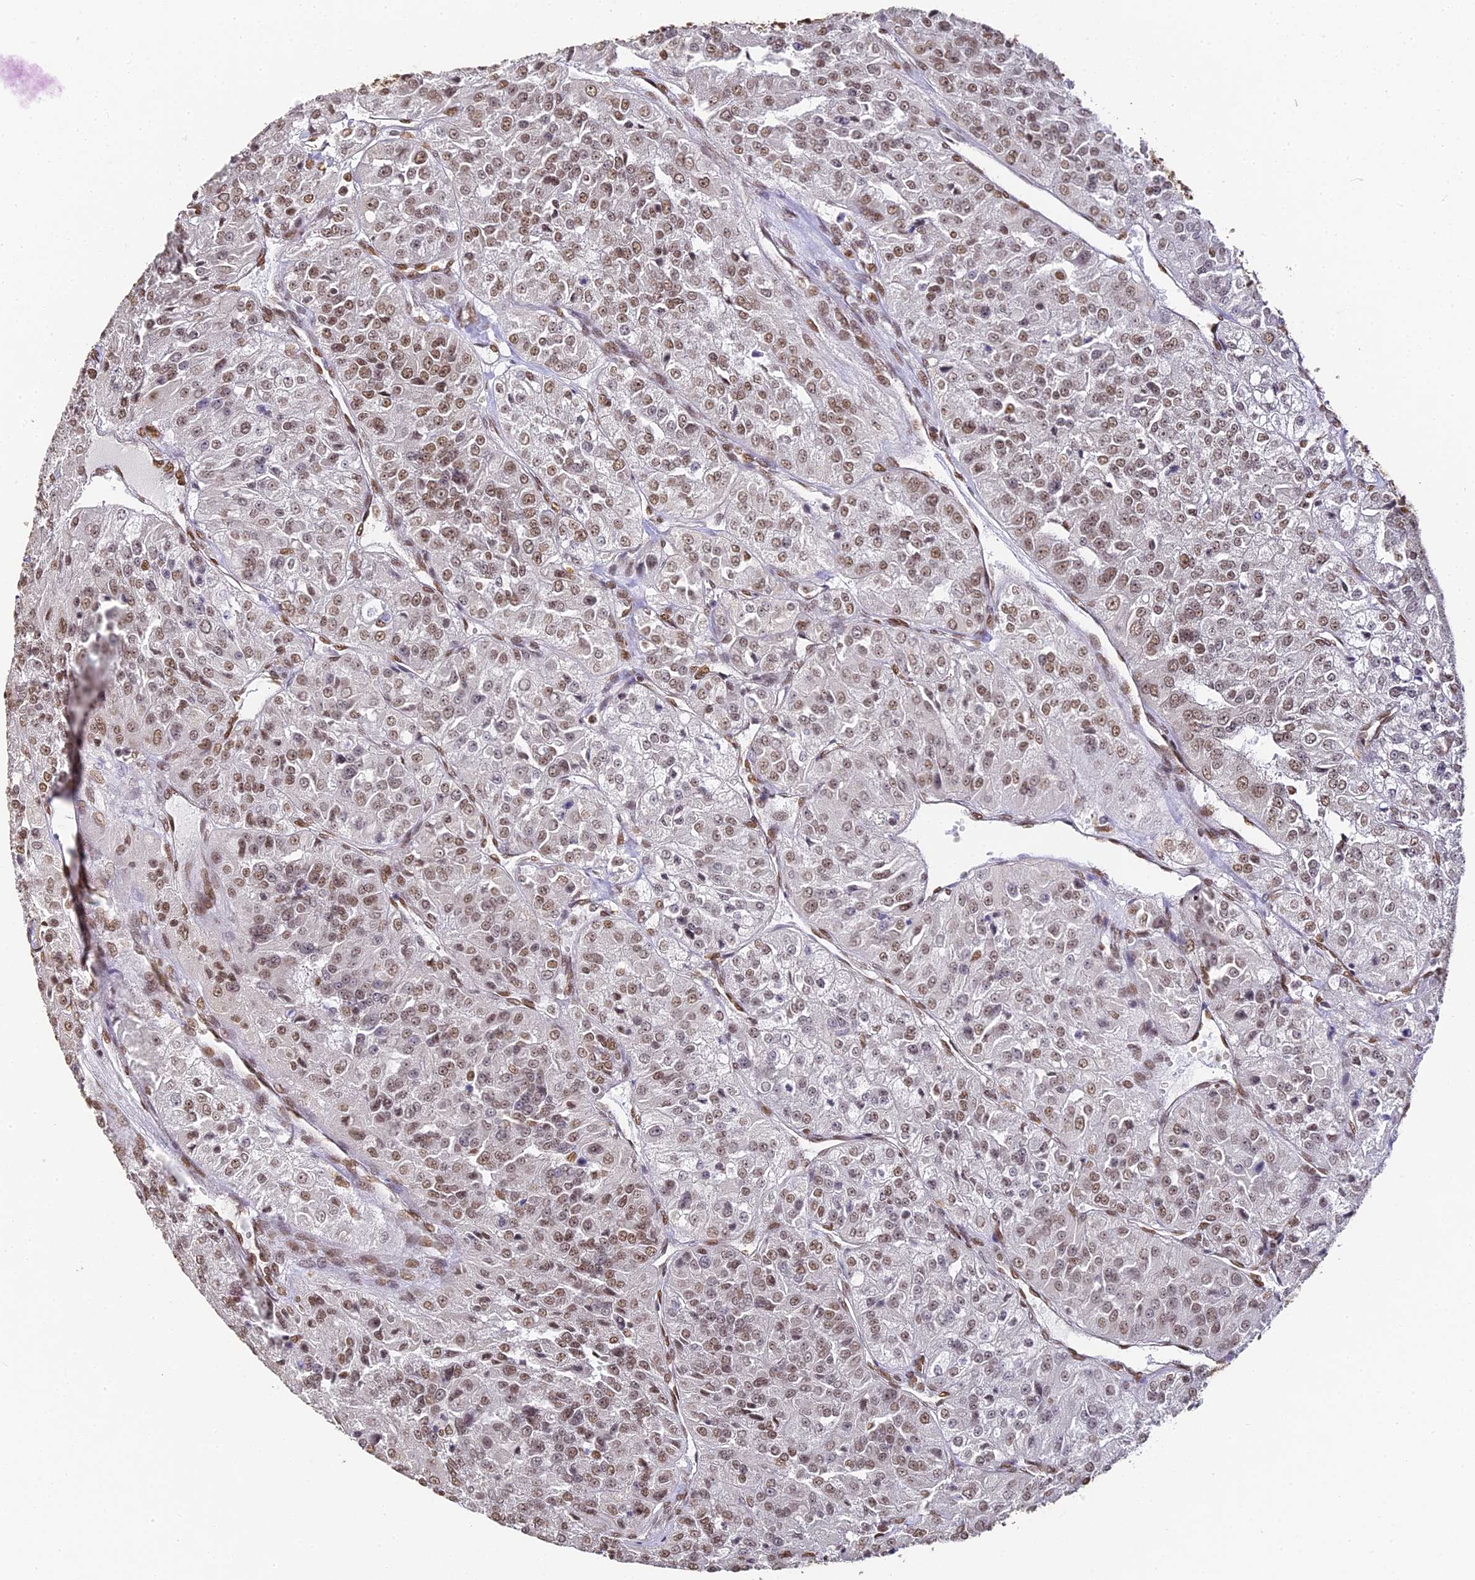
{"staining": {"intensity": "moderate", "quantity": ">75%", "location": "nuclear"}, "tissue": "renal cancer", "cell_type": "Tumor cells", "image_type": "cancer", "snomed": [{"axis": "morphology", "description": "Adenocarcinoma, NOS"}, {"axis": "topography", "description": "Kidney"}], "caption": "Immunohistochemical staining of renal cancer (adenocarcinoma) exhibits moderate nuclear protein staining in about >75% of tumor cells.", "gene": "HNRNPA1", "patient": {"sex": "female", "age": 63}}